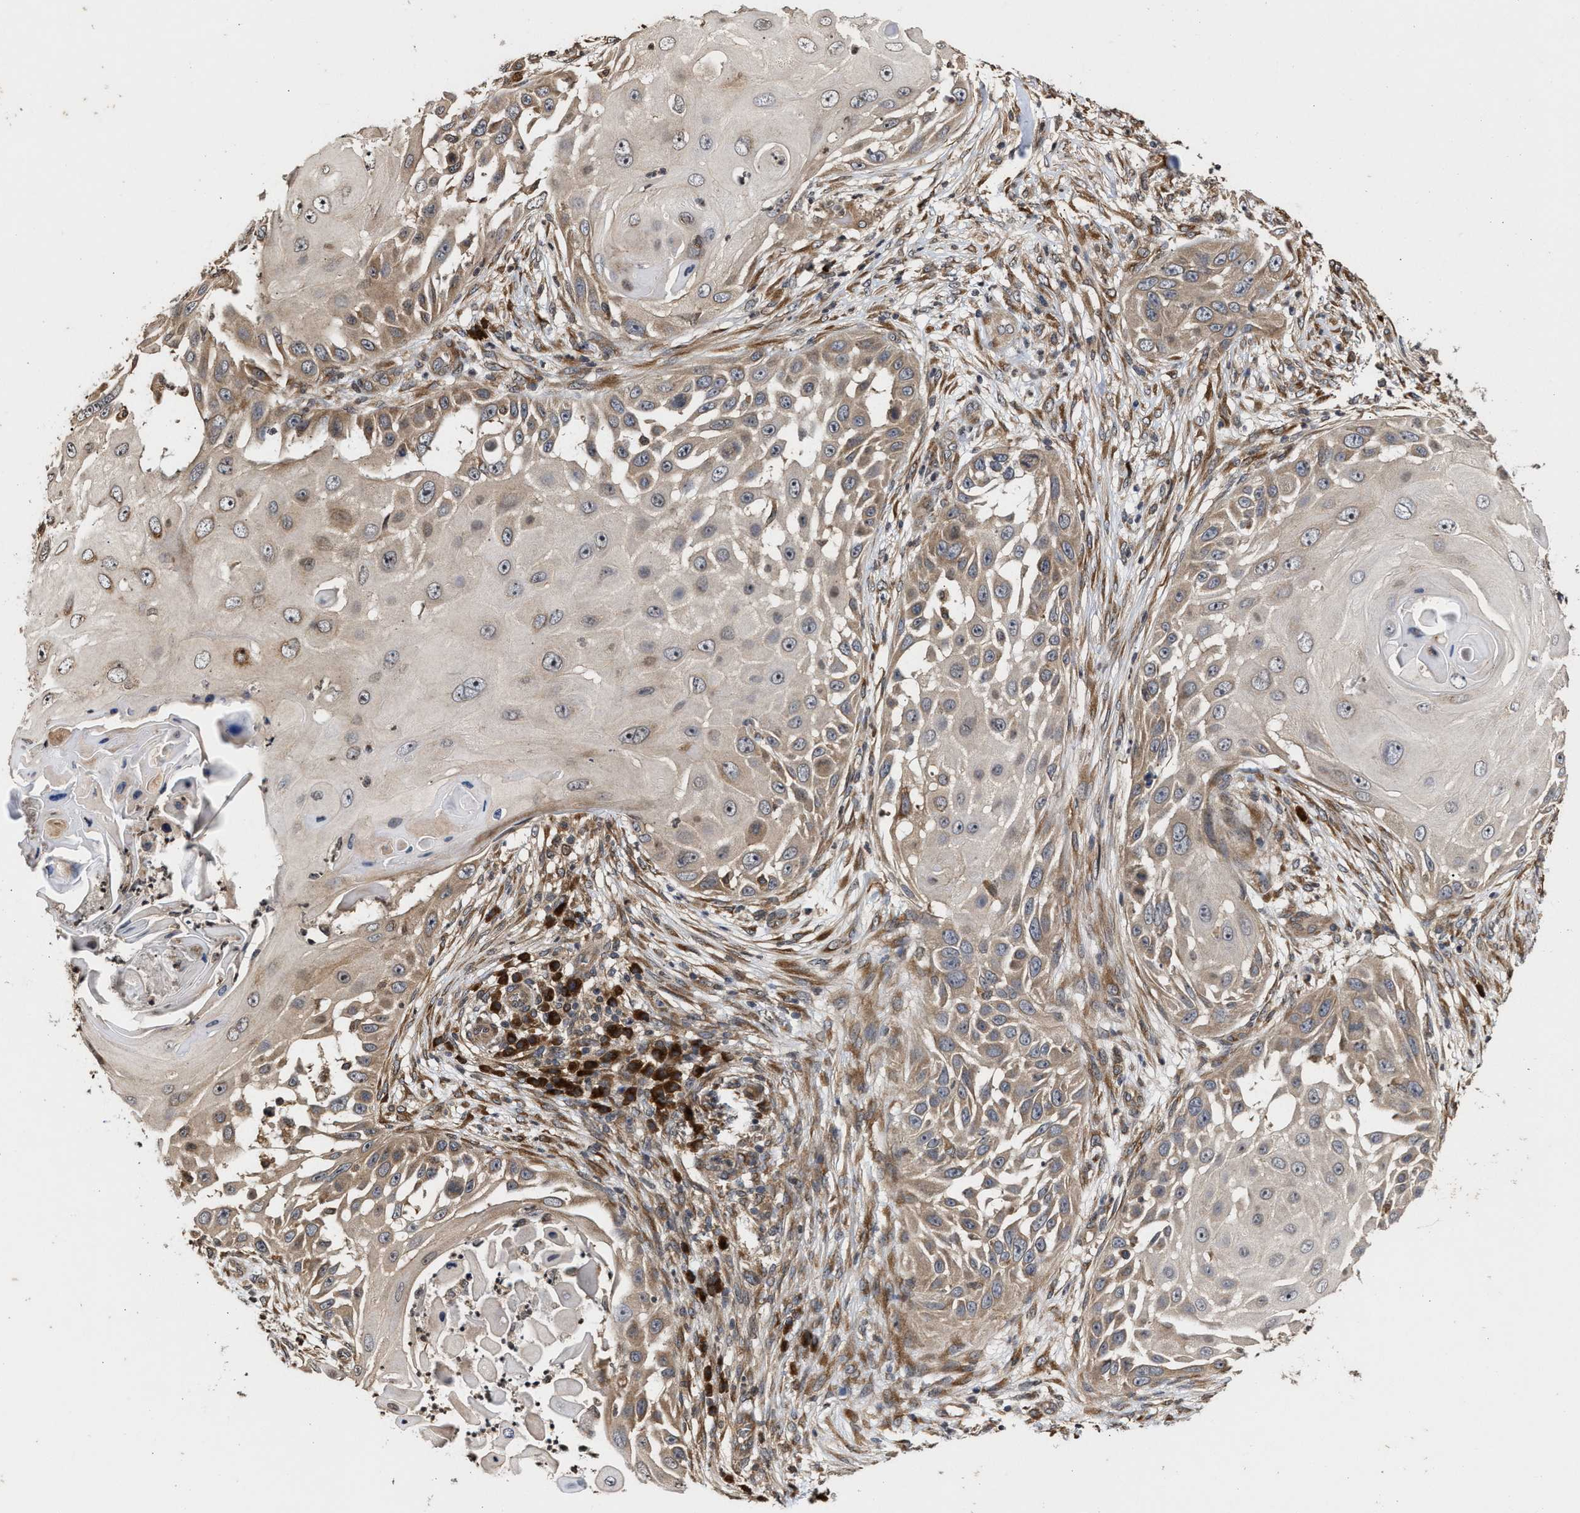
{"staining": {"intensity": "moderate", "quantity": "25%-75%", "location": "cytoplasmic/membranous"}, "tissue": "skin cancer", "cell_type": "Tumor cells", "image_type": "cancer", "snomed": [{"axis": "morphology", "description": "Squamous cell carcinoma, NOS"}, {"axis": "topography", "description": "Skin"}], "caption": "Human skin squamous cell carcinoma stained with a protein marker demonstrates moderate staining in tumor cells.", "gene": "SAR1A", "patient": {"sex": "female", "age": 44}}